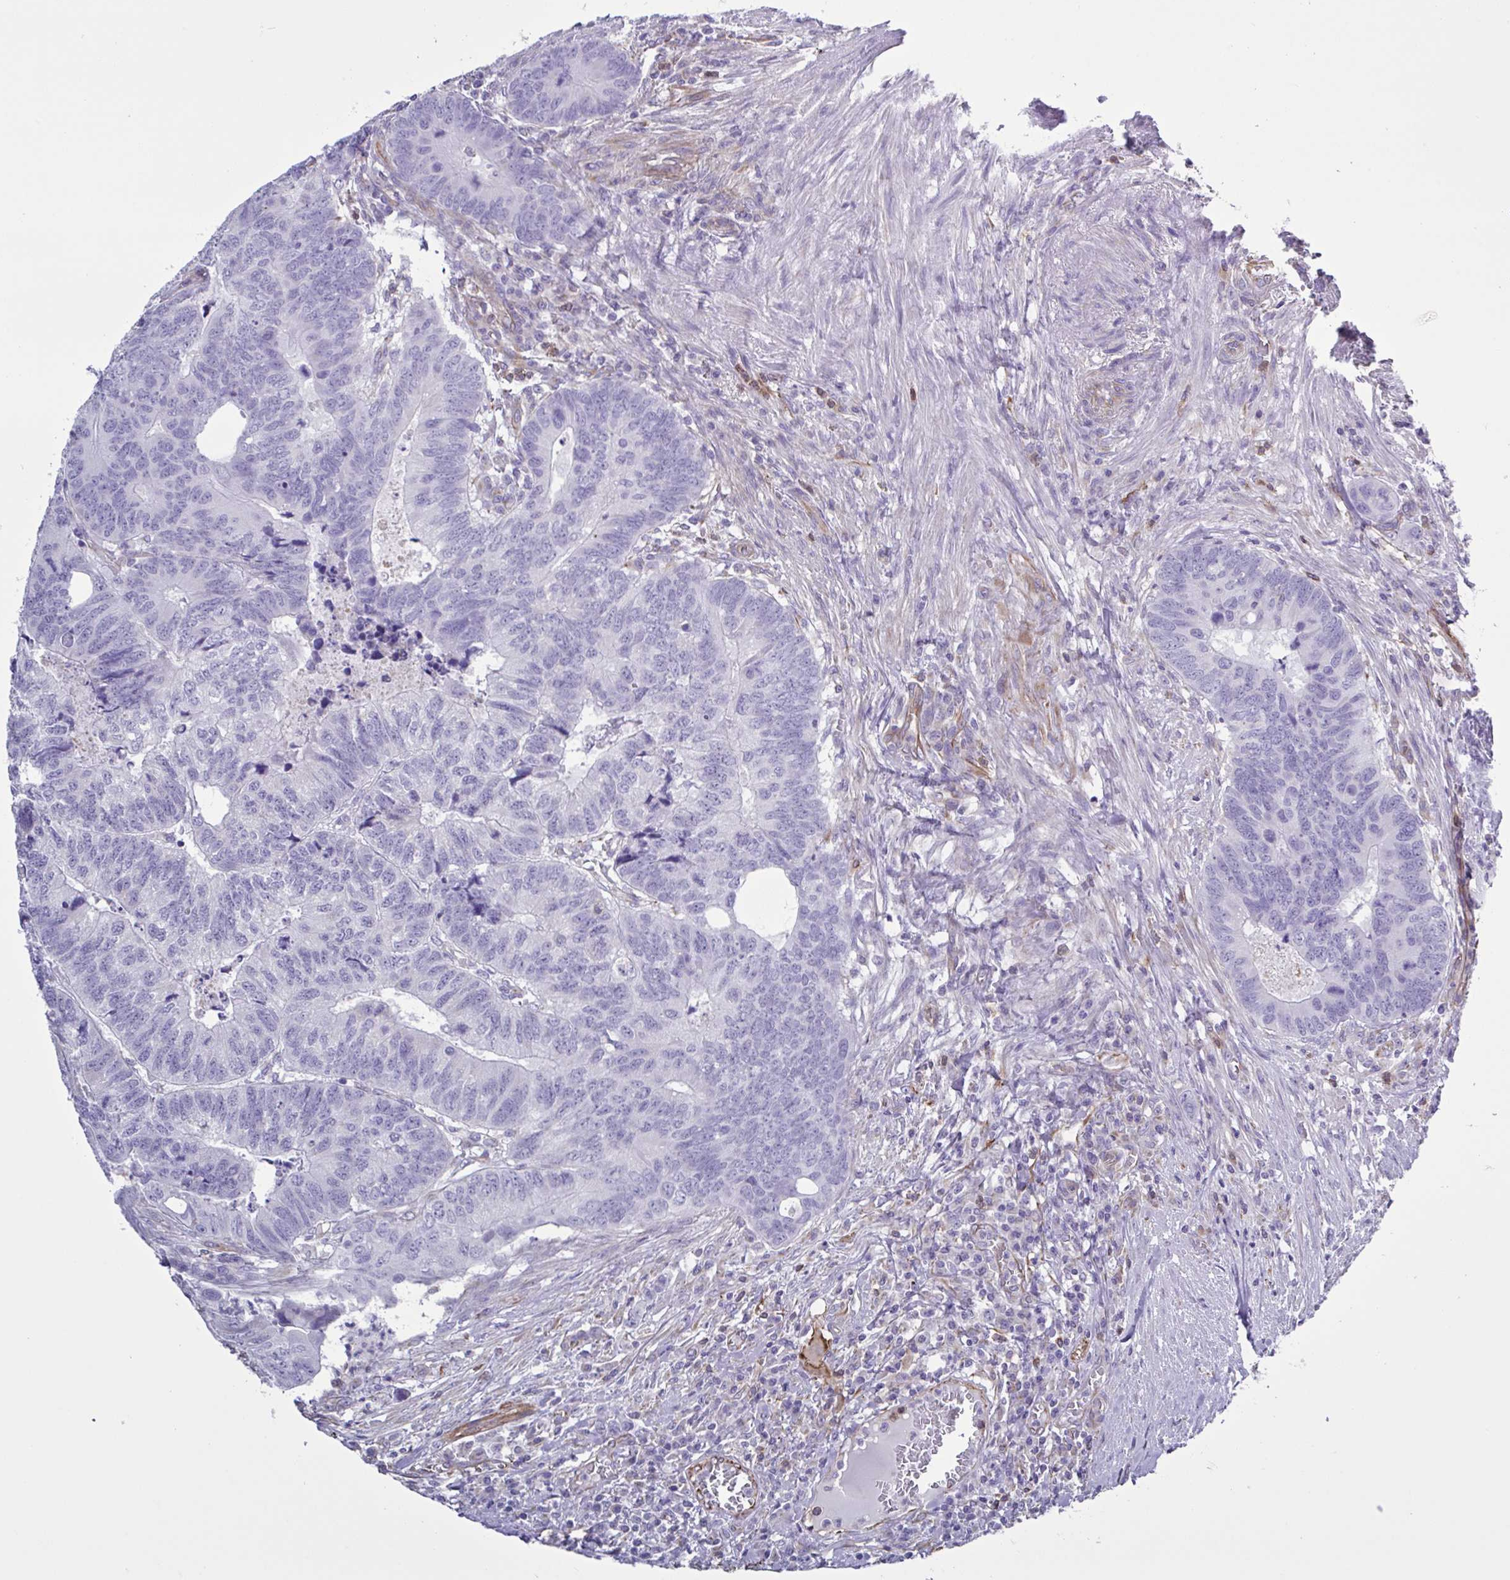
{"staining": {"intensity": "negative", "quantity": "none", "location": "none"}, "tissue": "colorectal cancer", "cell_type": "Tumor cells", "image_type": "cancer", "snomed": [{"axis": "morphology", "description": "Adenocarcinoma, NOS"}, {"axis": "topography", "description": "Colon"}], "caption": "A photomicrograph of colorectal adenocarcinoma stained for a protein displays no brown staining in tumor cells.", "gene": "TMEM86B", "patient": {"sex": "male", "age": 62}}